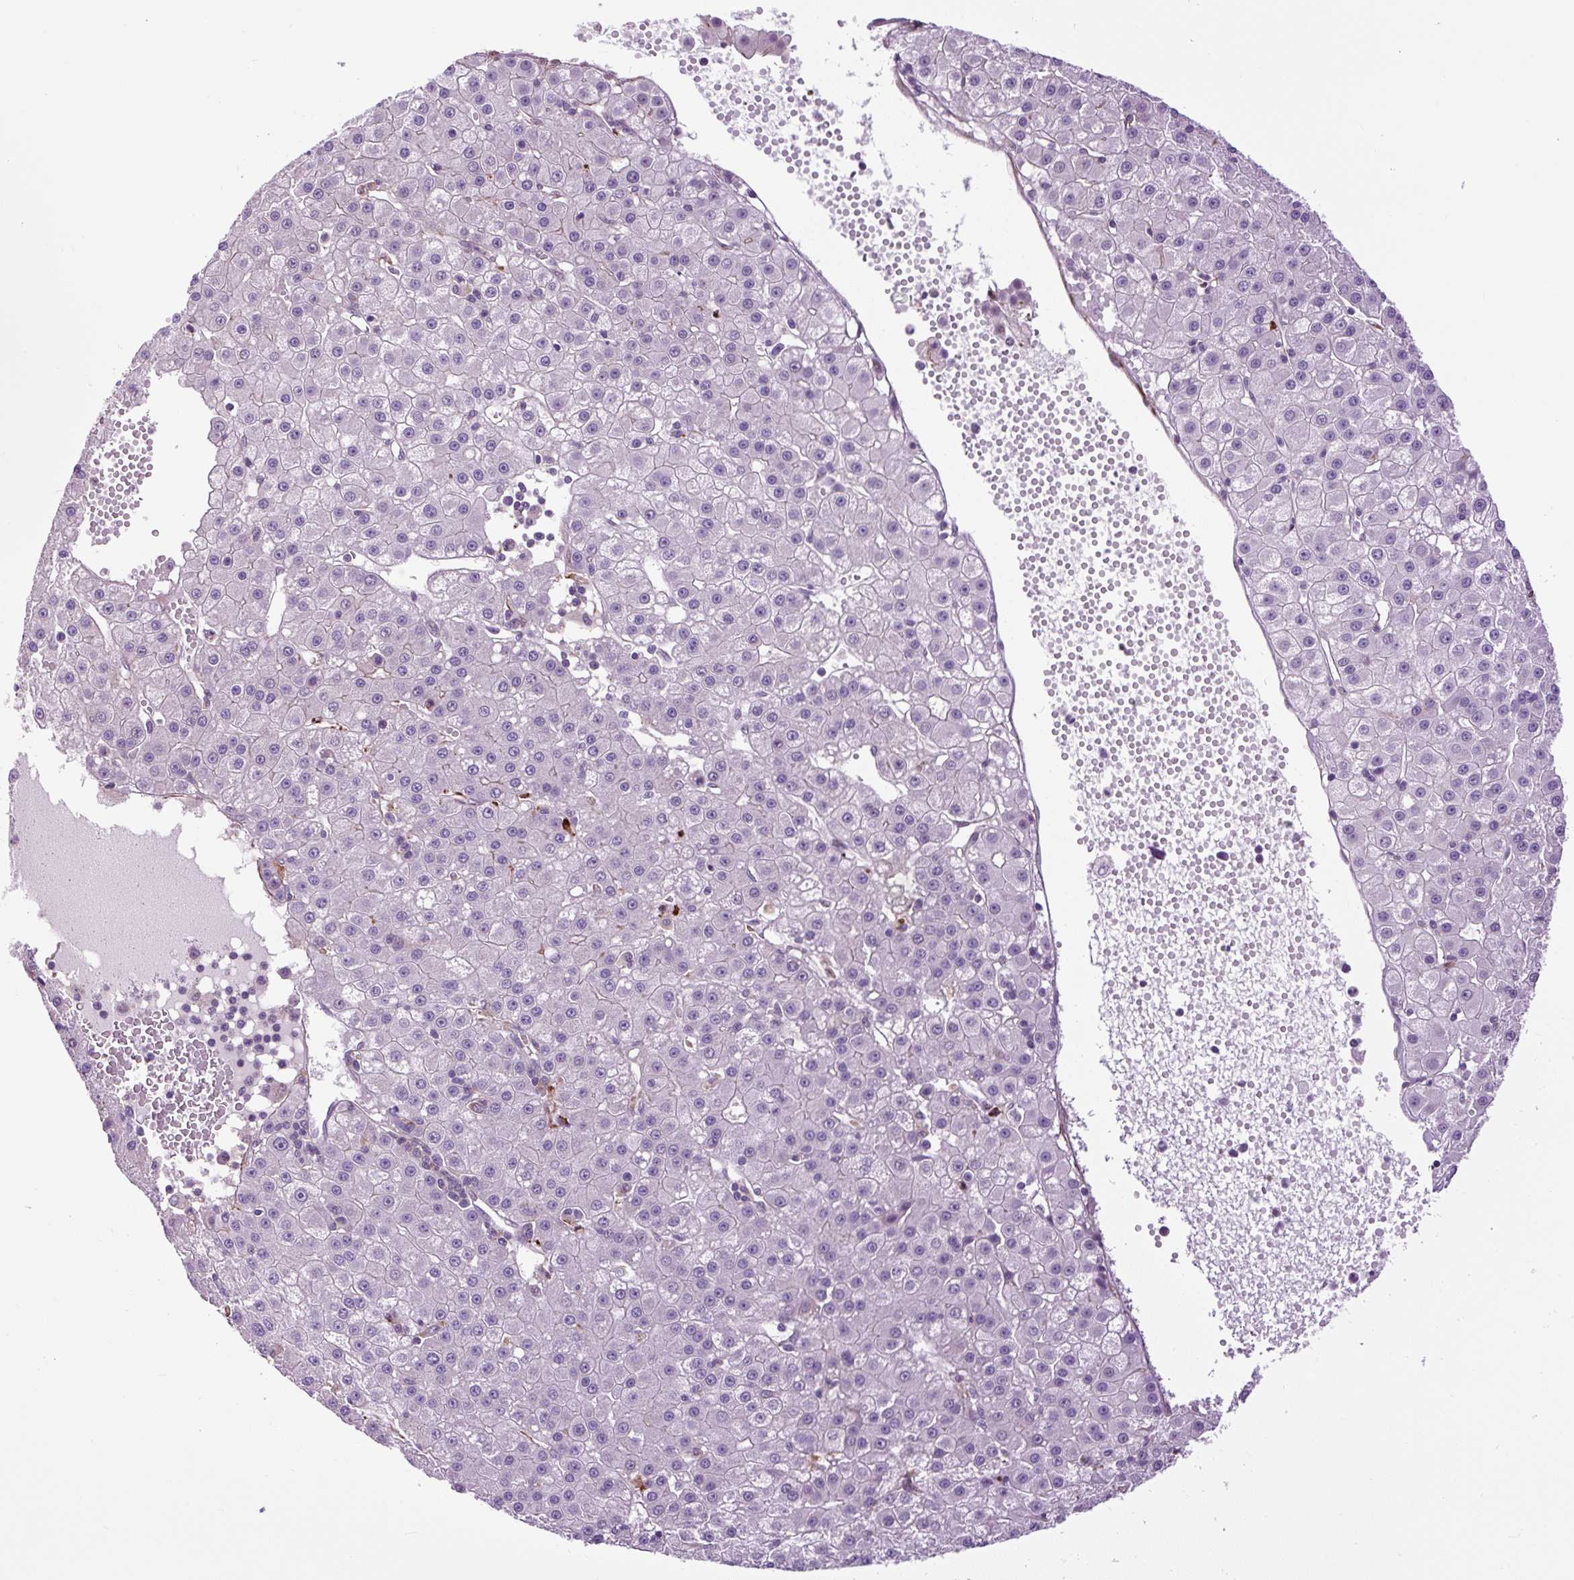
{"staining": {"intensity": "negative", "quantity": "none", "location": "none"}, "tissue": "liver cancer", "cell_type": "Tumor cells", "image_type": "cancer", "snomed": [{"axis": "morphology", "description": "Carcinoma, Hepatocellular, NOS"}, {"axis": "topography", "description": "Liver"}], "caption": "IHC histopathology image of liver cancer (hepatocellular carcinoma) stained for a protein (brown), which reveals no positivity in tumor cells. (Stains: DAB (3,3'-diaminobenzidine) immunohistochemistry with hematoxylin counter stain, Microscopy: brightfield microscopy at high magnification).", "gene": "ZNF197", "patient": {"sex": "male", "age": 76}}